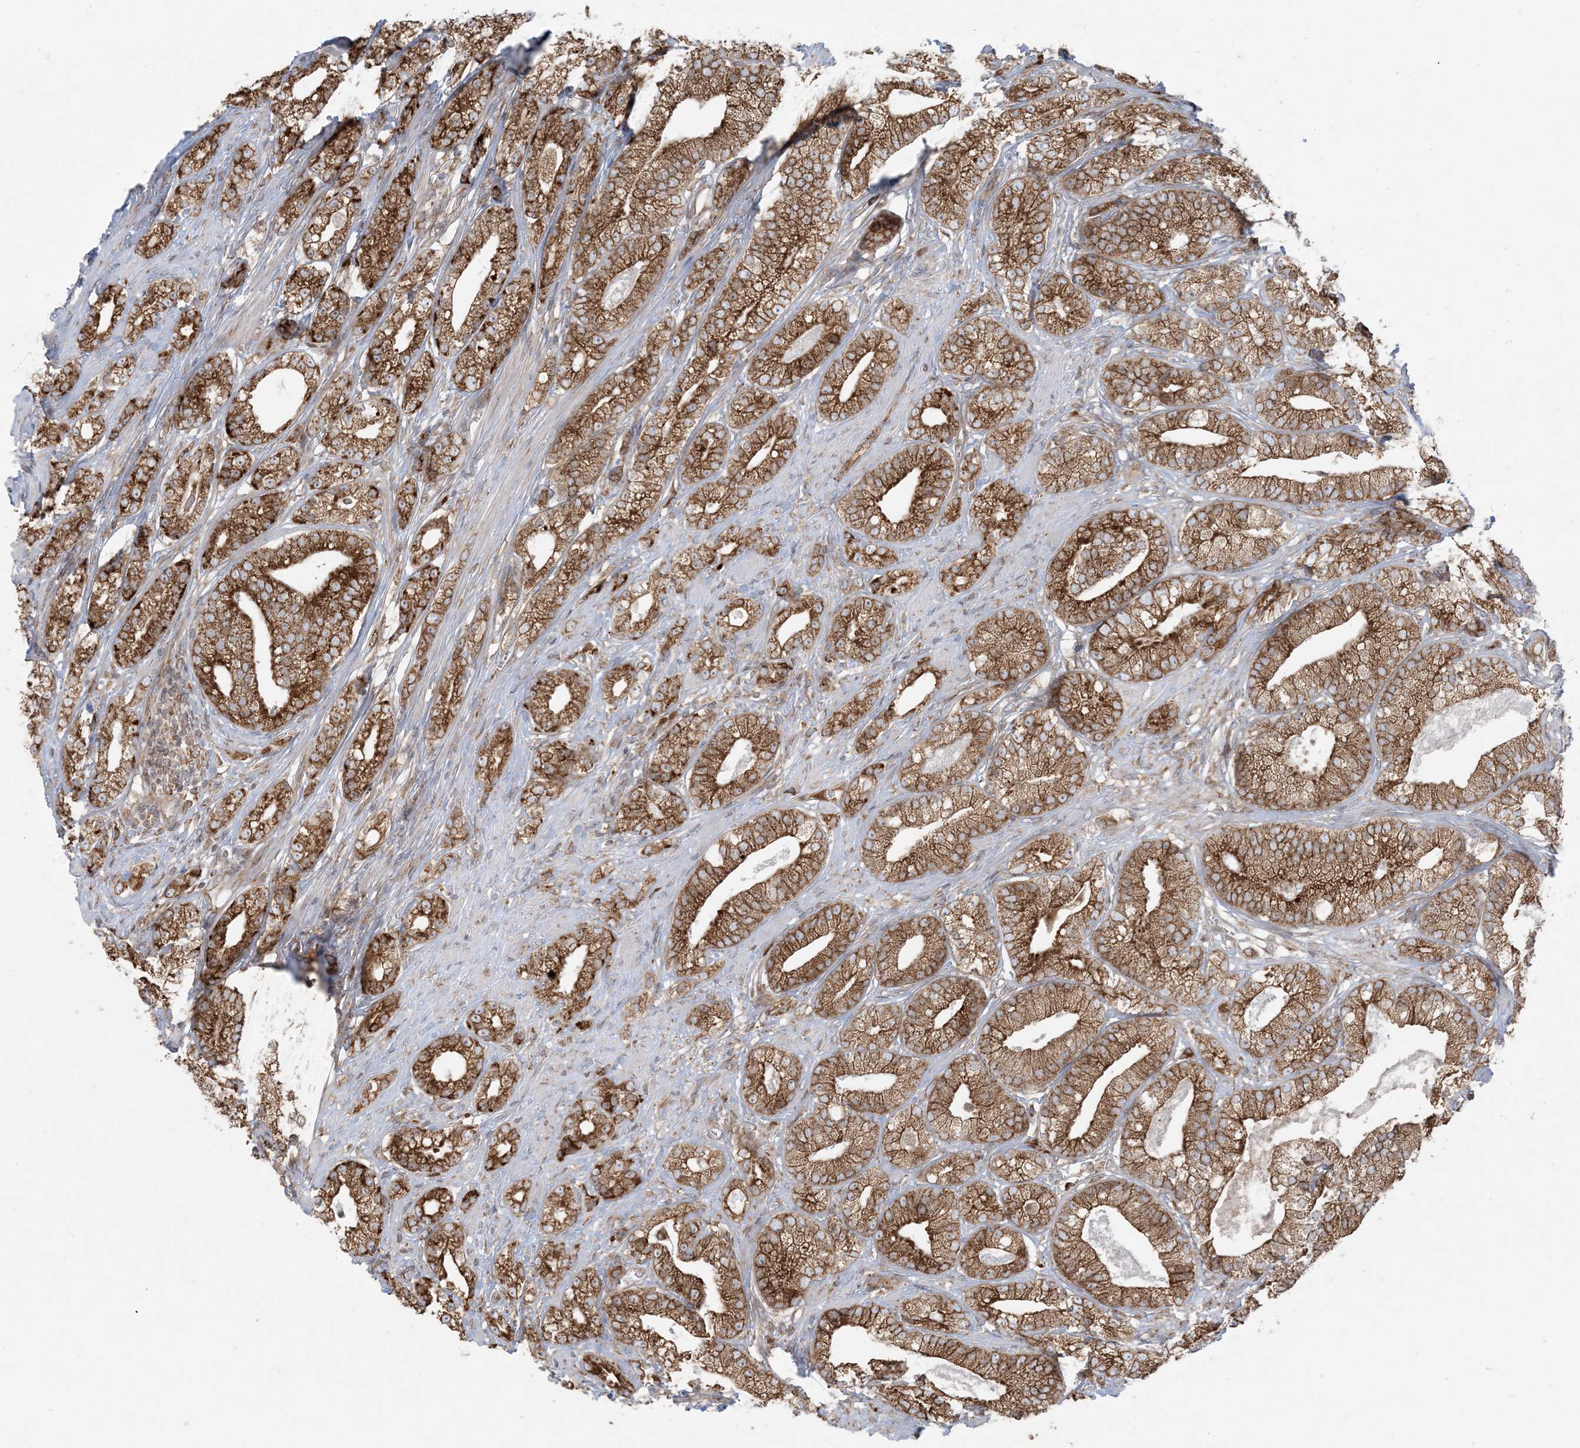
{"staining": {"intensity": "strong", "quantity": ">75%", "location": "cytoplasmic/membranous"}, "tissue": "prostate cancer", "cell_type": "Tumor cells", "image_type": "cancer", "snomed": [{"axis": "morphology", "description": "Adenocarcinoma, High grade"}, {"axis": "topography", "description": "Prostate"}], "caption": "Strong cytoplasmic/membranous protein expression is appreciated in approximately >75% of tumor cells in prostate cancer (high-grade adenocarcinoma). The staining was performed using DAB, with brown indicating positive protein expression. Nuclei are stained blue with hematoxylin.", "gene": "UBXN4", "patient": {"sex": "male", "age": 69}}